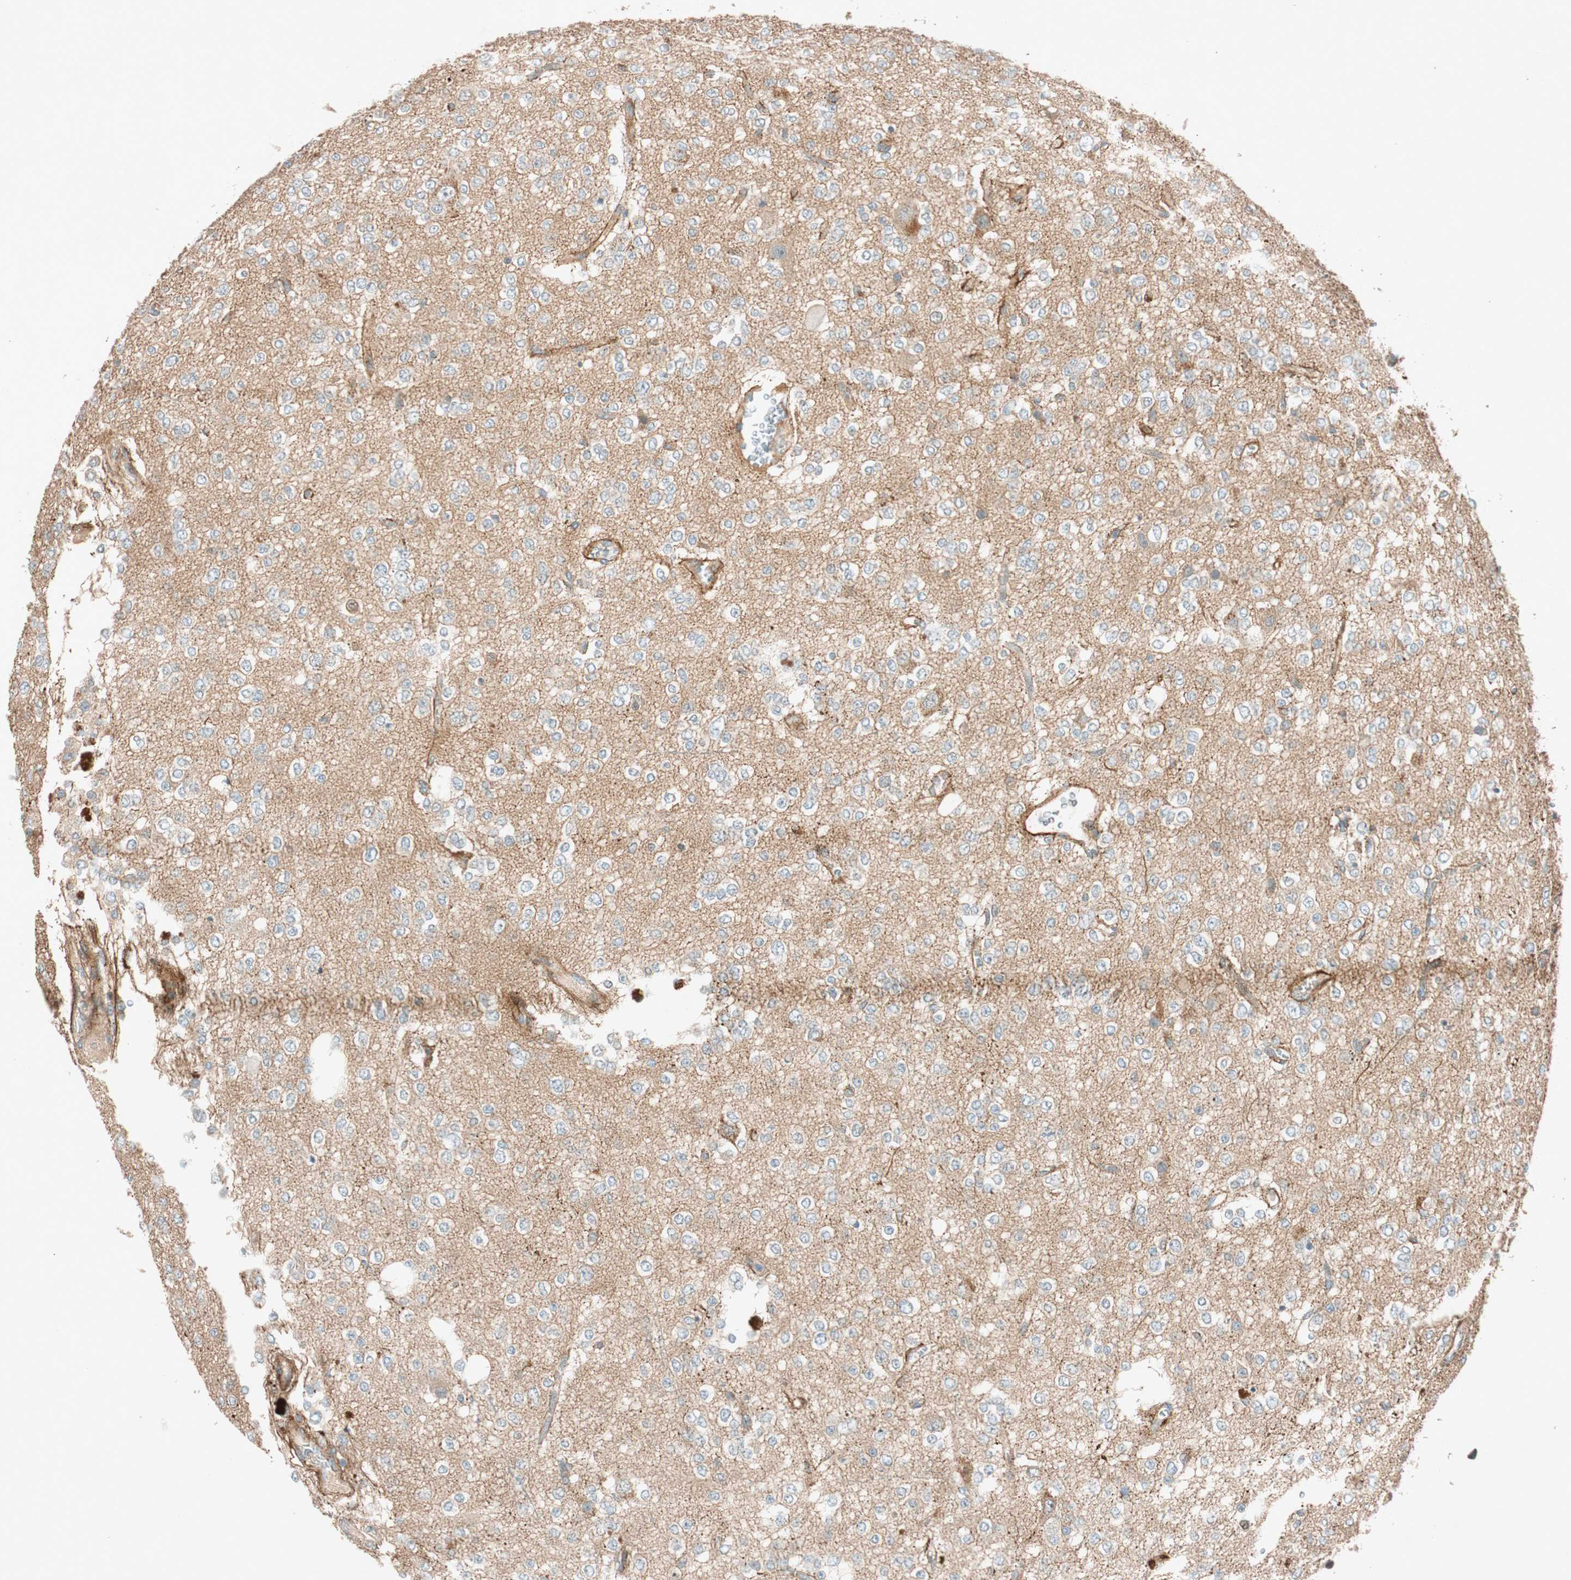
{"staining": {"intensity": "negative", "quantity": "none", "location": "none"}, "tissue": "glioma", "cell_type": "Tumor cells", "image_type": "cancer", "snomed": [{"axis": "morphology", "description": "Glioma, malignant, Low grade"}, {"axis": "topography", "description": "Brain"}], "caption": "High power microscopy micrograph of an IHC micrograph of malignant glioma (low-grade), revealing no significant positivity in tumor cells.", "gene": "EPHA6", "patient": {"sex": "male", "age": 38}}